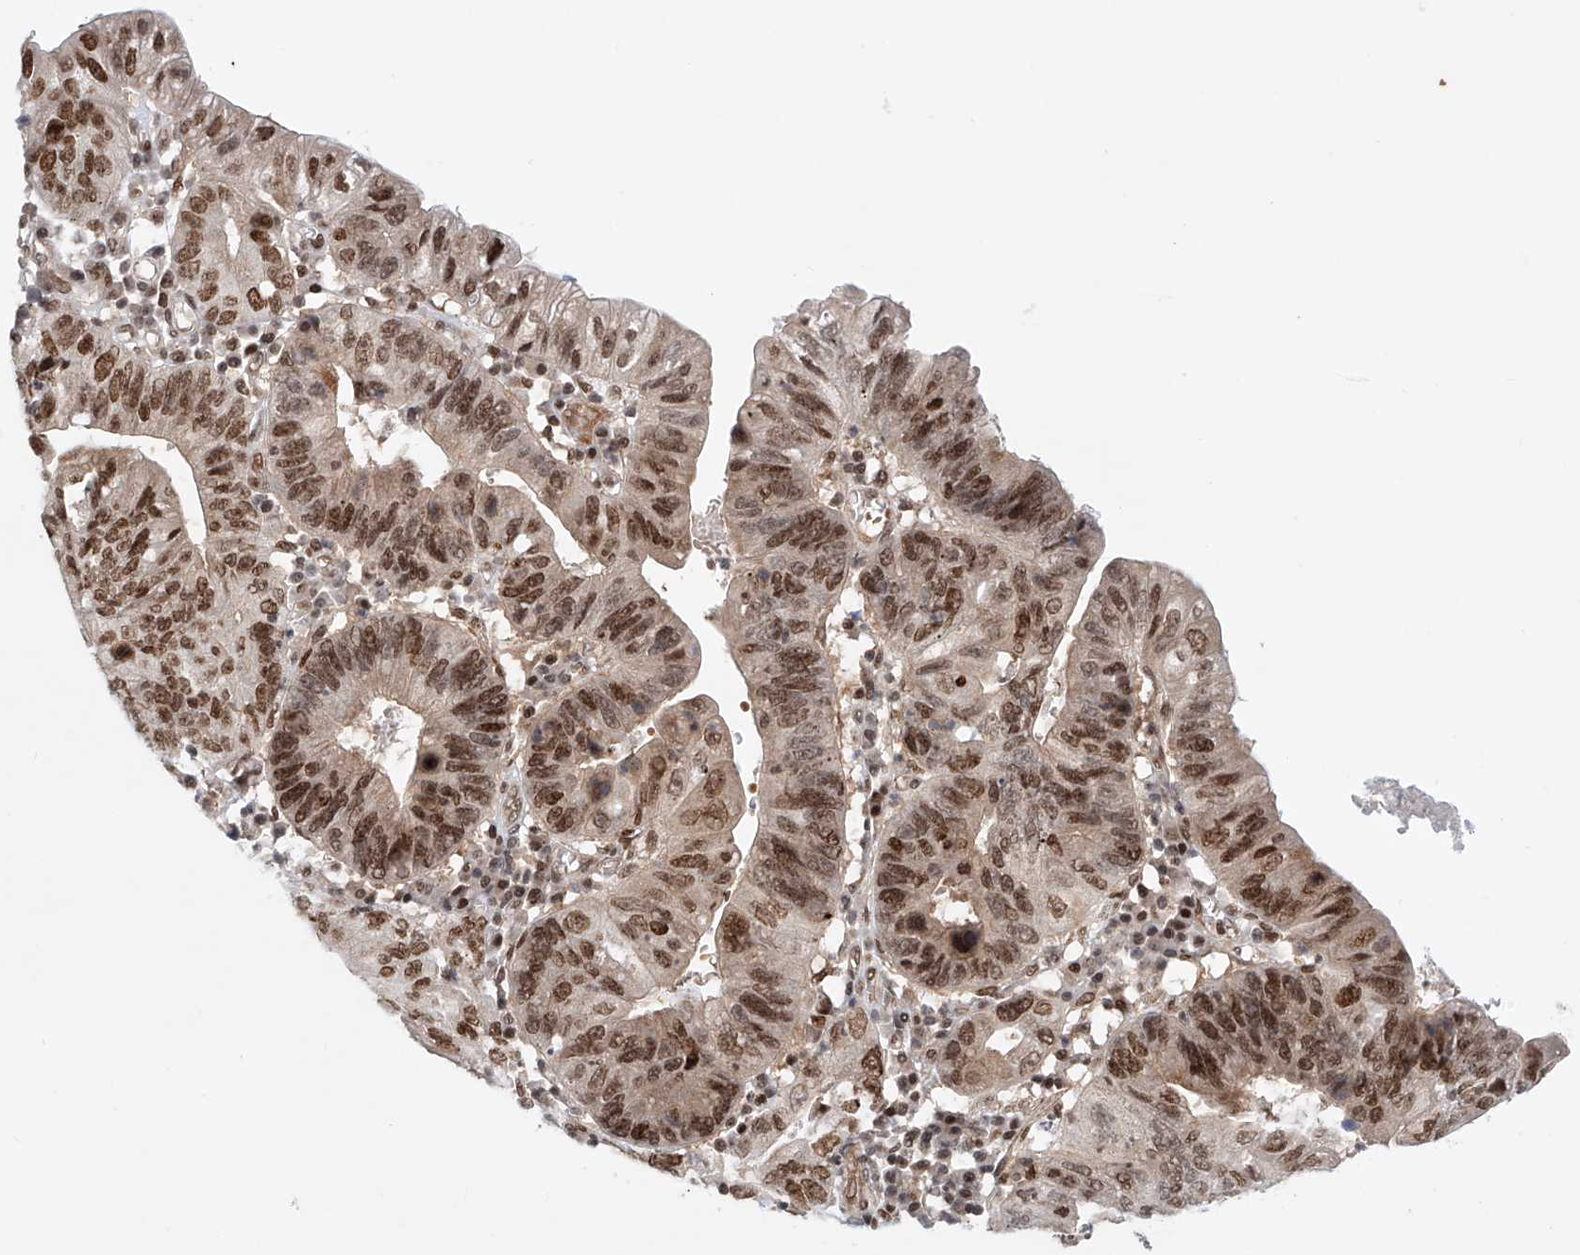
{"staining": {"intensity": "strong", "quantity": ">75%", "location": "nuclear"}, "tissue": "stomach cancer", "cell_type": "Tumor cells", "image_type": "cancer", "snomed": [{"axis": "morphology", "description": "Adenocarcinoma, NOS"}, {"axis": "topography", "description": "Stomach"}], "caption": "Protein analysis of stomach cancer tissue exhibits strong nuclear positivity in about >75% of tumor cells.", "gene": "ZNF470", "patient": {"sex": "male", "age": 59}}